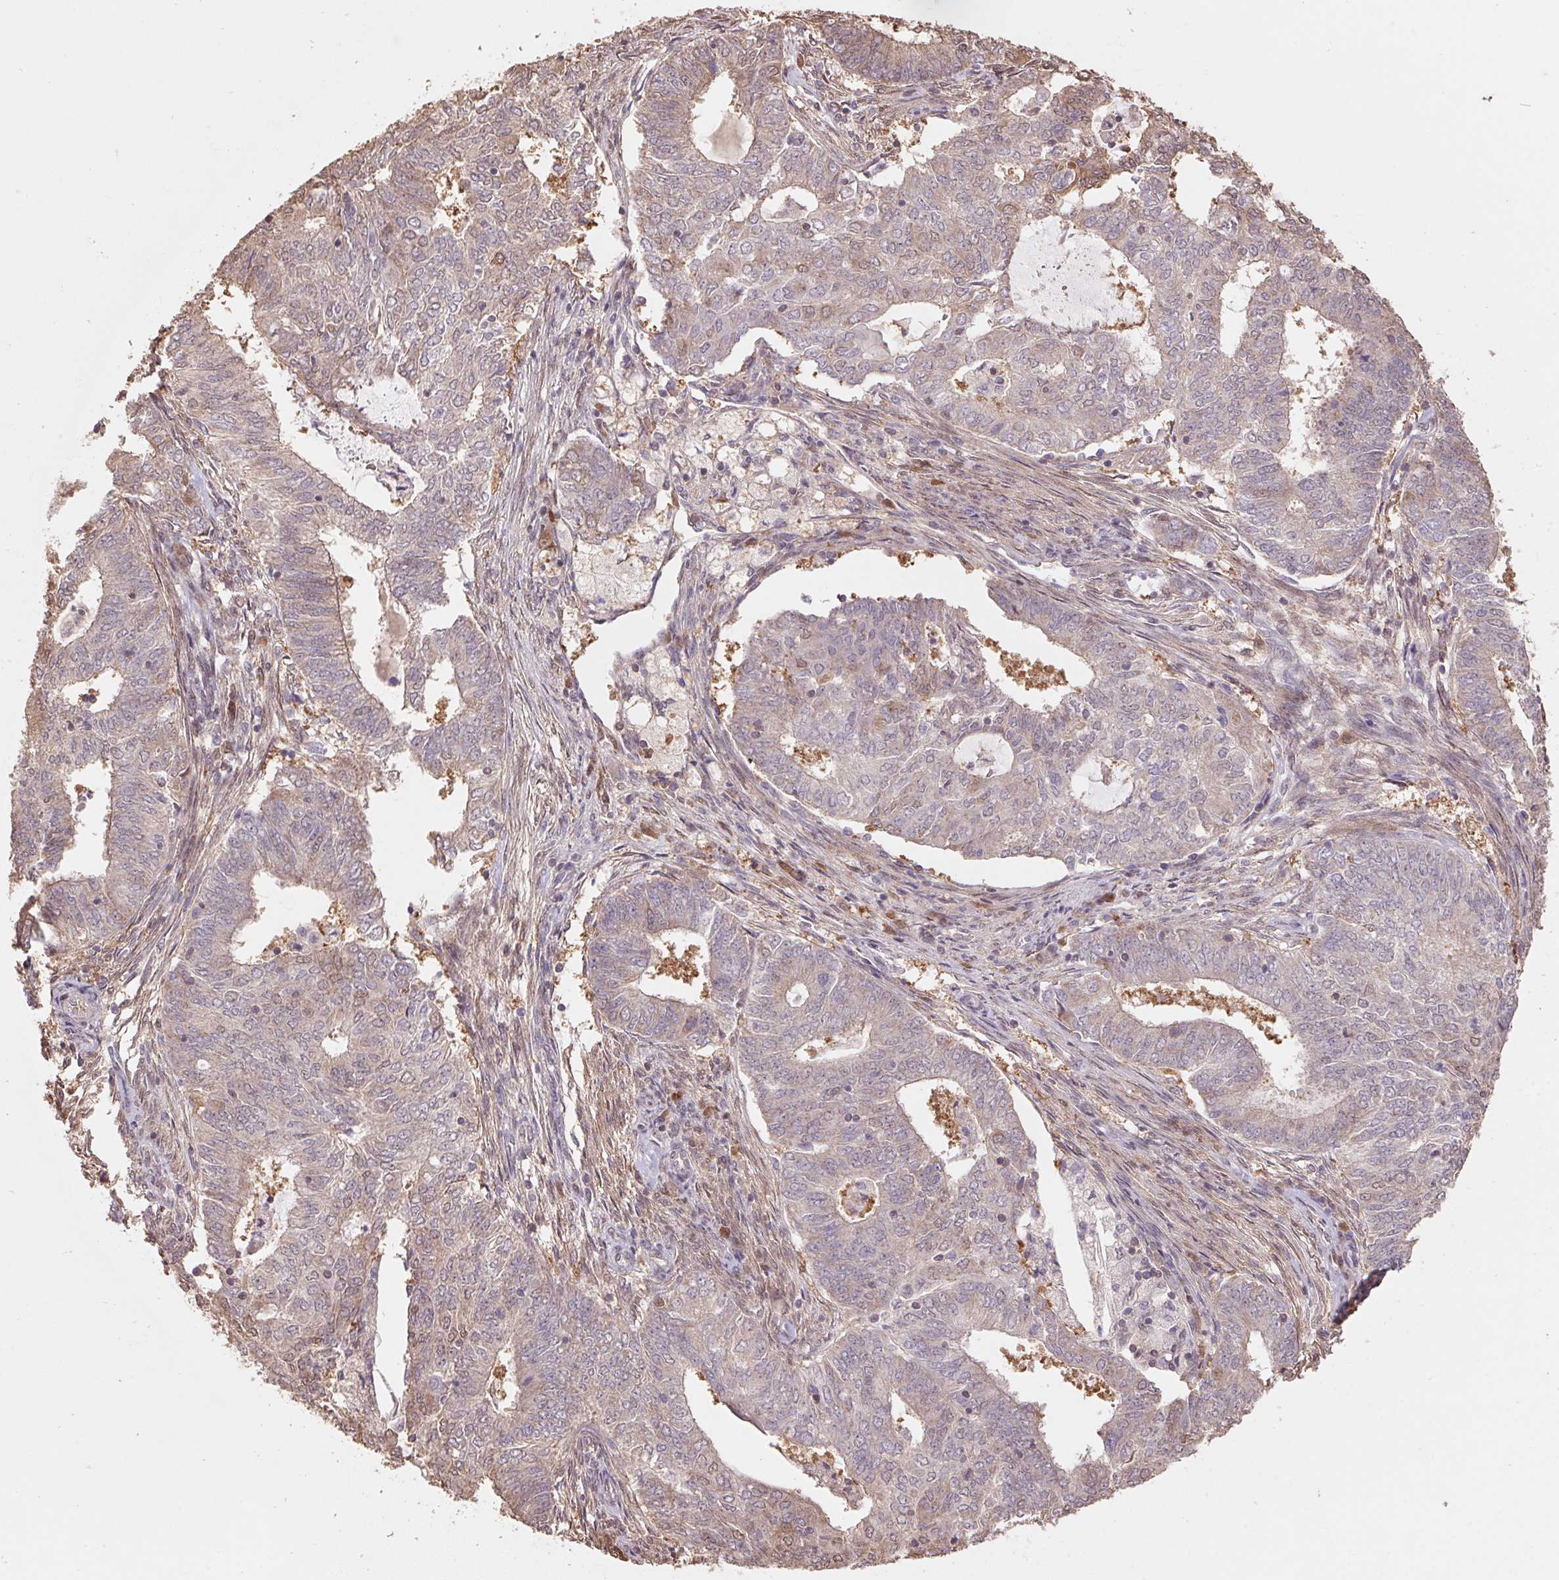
{"staining": {"intensity": "moderate", "quantity": "25%-75%", "location": "cytoplasmic/membranous,nuclear"}, "tissue": "endometrial cancer", "cell_type": "Tumor cells", "image_type": "cancer", "snomed": [{"axis": "morphology", "description": "Adenocarcinoma, NOS"}, {"axis": "topography", "description": "Endometrium"}], "caption": "Endometrial adenocarcinoma stained with DAB IHC exhibits medium levels of moderate cytoplasmic/membranous and nuclear staining in about 25%-75% of tumor cells.", "gene": "CUTA", "patient": {"sex": "female", "age": 62}}